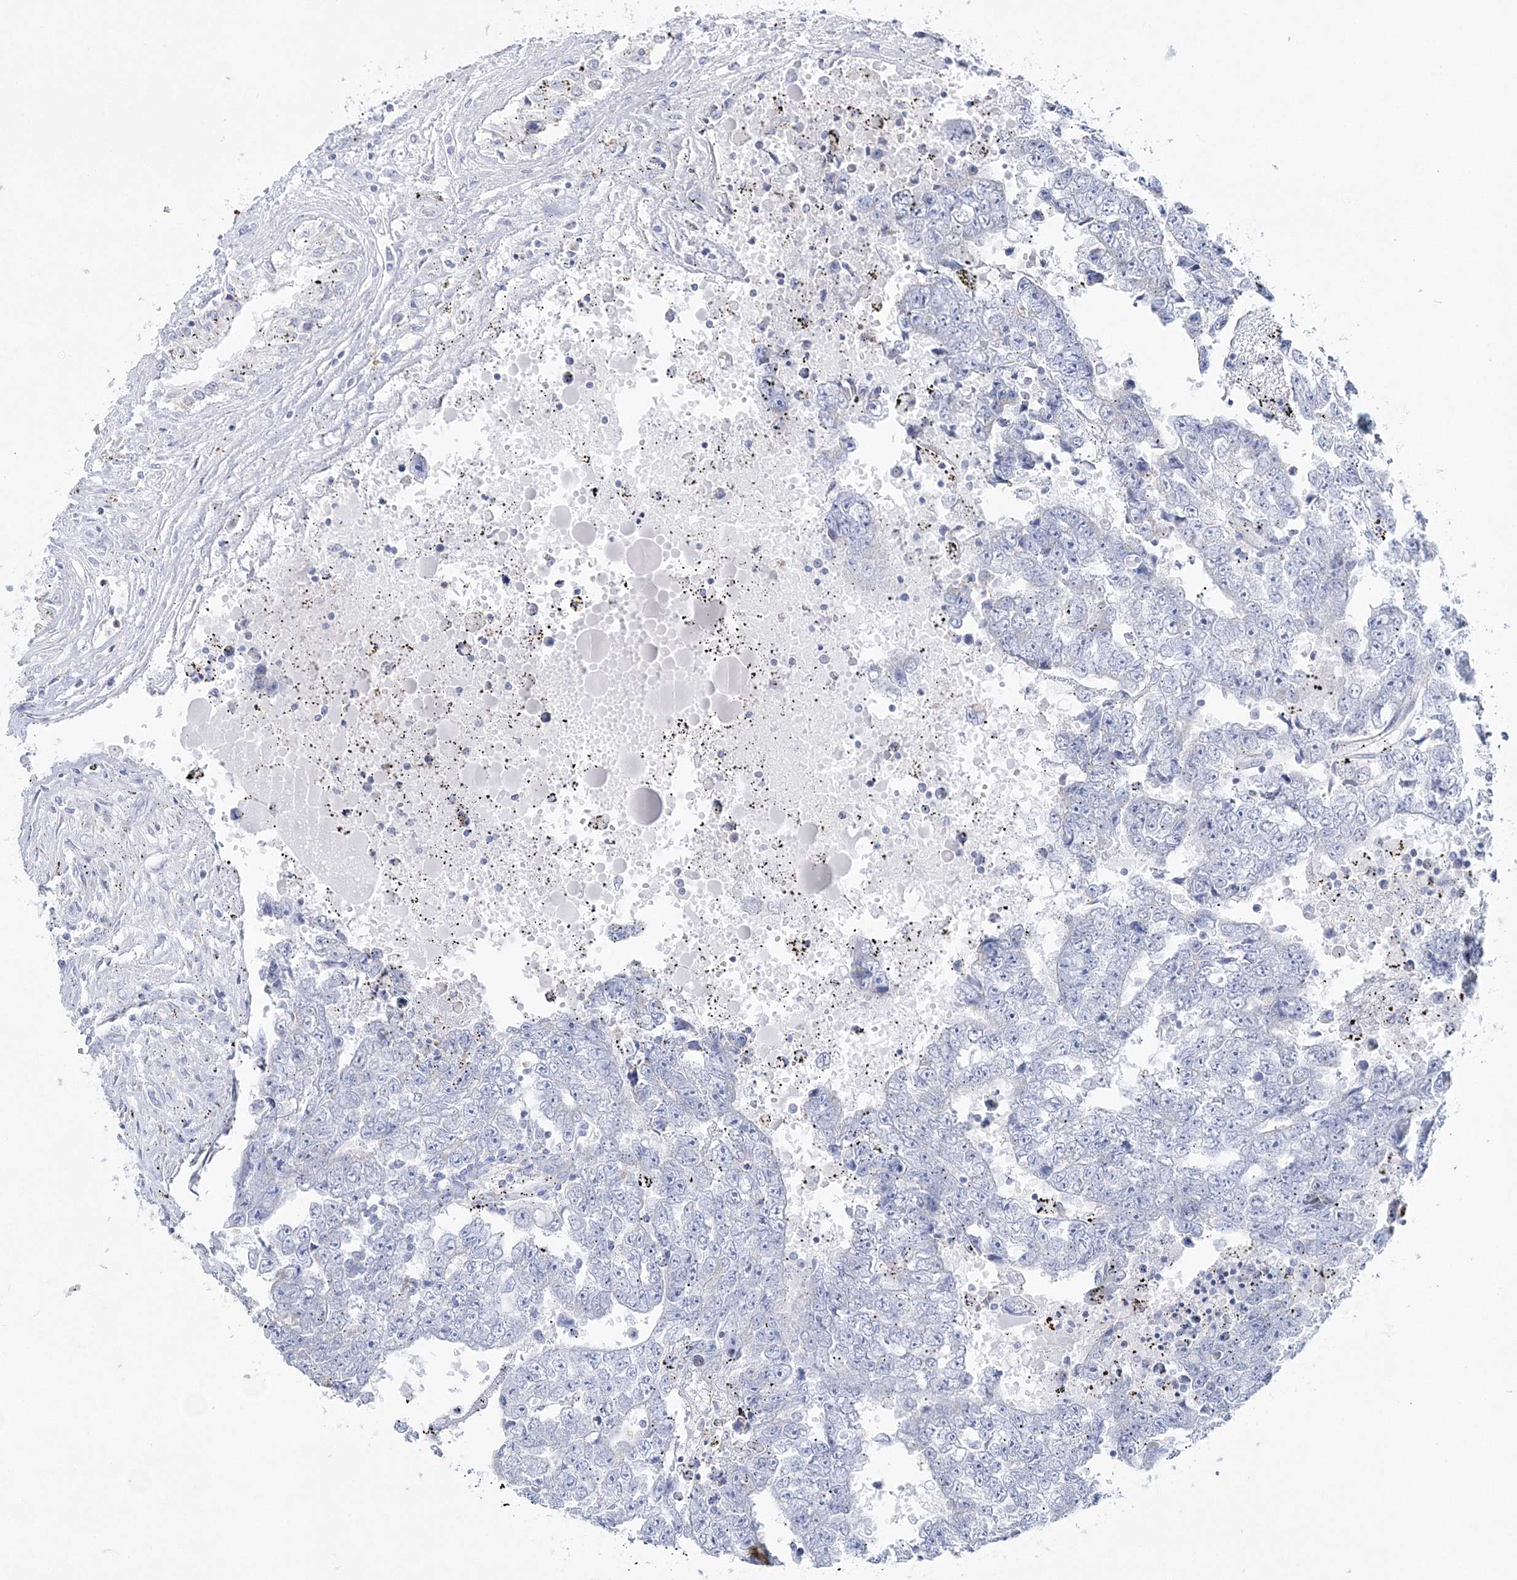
{"staining": {"intensity": "negative", "quantity": "none", "location": "none"}, "tissue": "testis cancer", "cell_type": "Tumor cells", "image_type": "cancer", "snomed": [{"axis": "morphology", "description": "Carcinoma, Embryonal, NOS"}, {"axis": "topography", "description": "Testis"}], "caption": "There is no significant expression in tumor cells of testis cancer (embryonal carcinoma). (DAB (3,3'-diaminobenzidine) immunohistochemistry (IHC) visualized using brightfield microscopy, high magnification).", "gene": "HIBCH", "patient": {"sex": "male", "age": 25}}